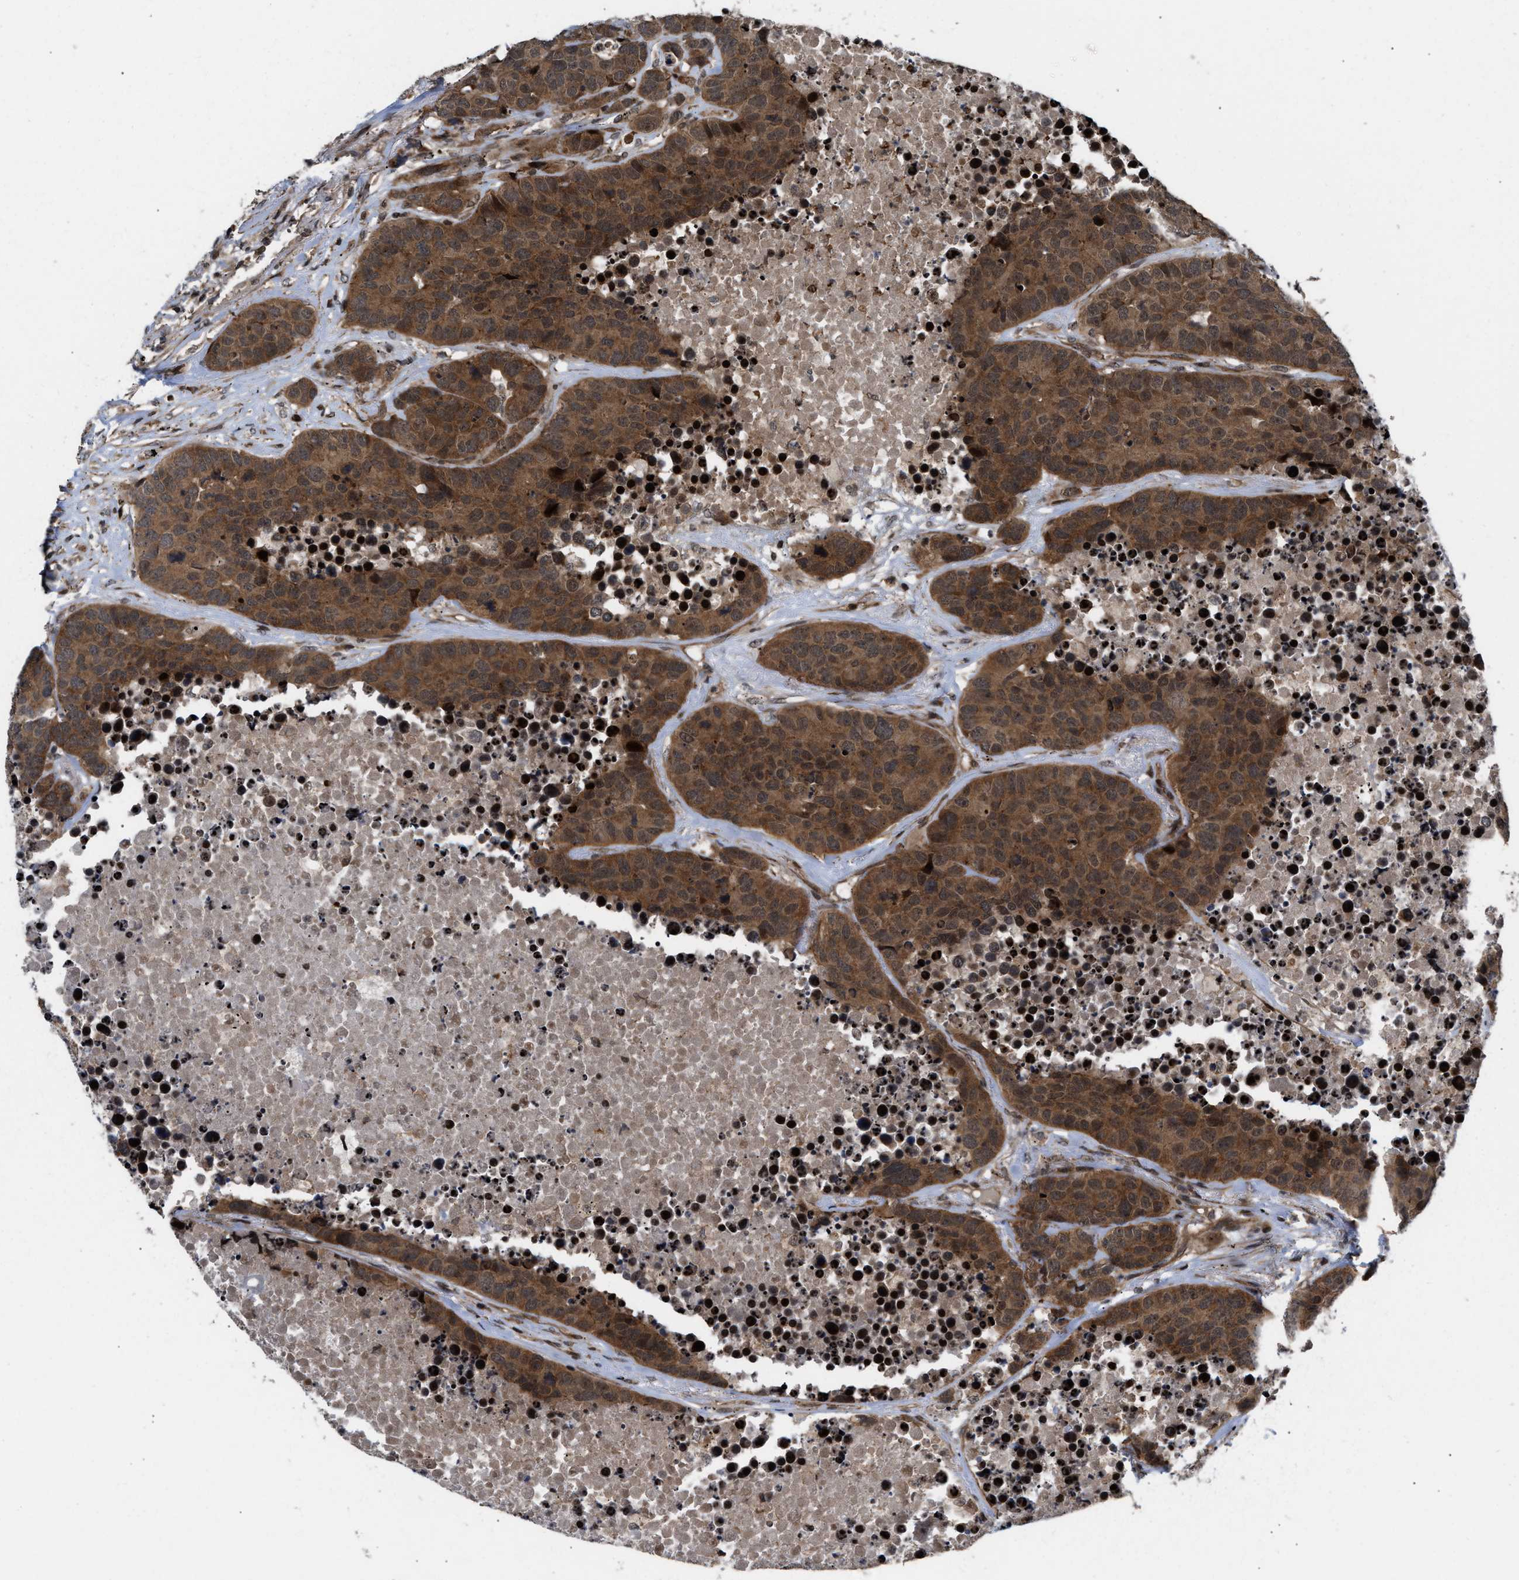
{"staining": {"intensity": "moderate", "quantity": ">75%", "location": "cytoplasmic/membranous,nuclear"}, "tissue": "carcinoid", "cell_type": "Tumor cells", "image_type": "cancer", "snomed": [{"axis": "morphology", "description": "Carcinoid, malignant, NOS"}, {"axis": "topography", "description": "Lung"}], "caption": "Approximately >75% of tumor cells in human carcinoid show moderate cytoplasmic/membranous and nuclear protein expression as visualized by brown immunohistochemical staining.", "gene": "STAU2", "patient": {"sex": "male", "age": 60}}